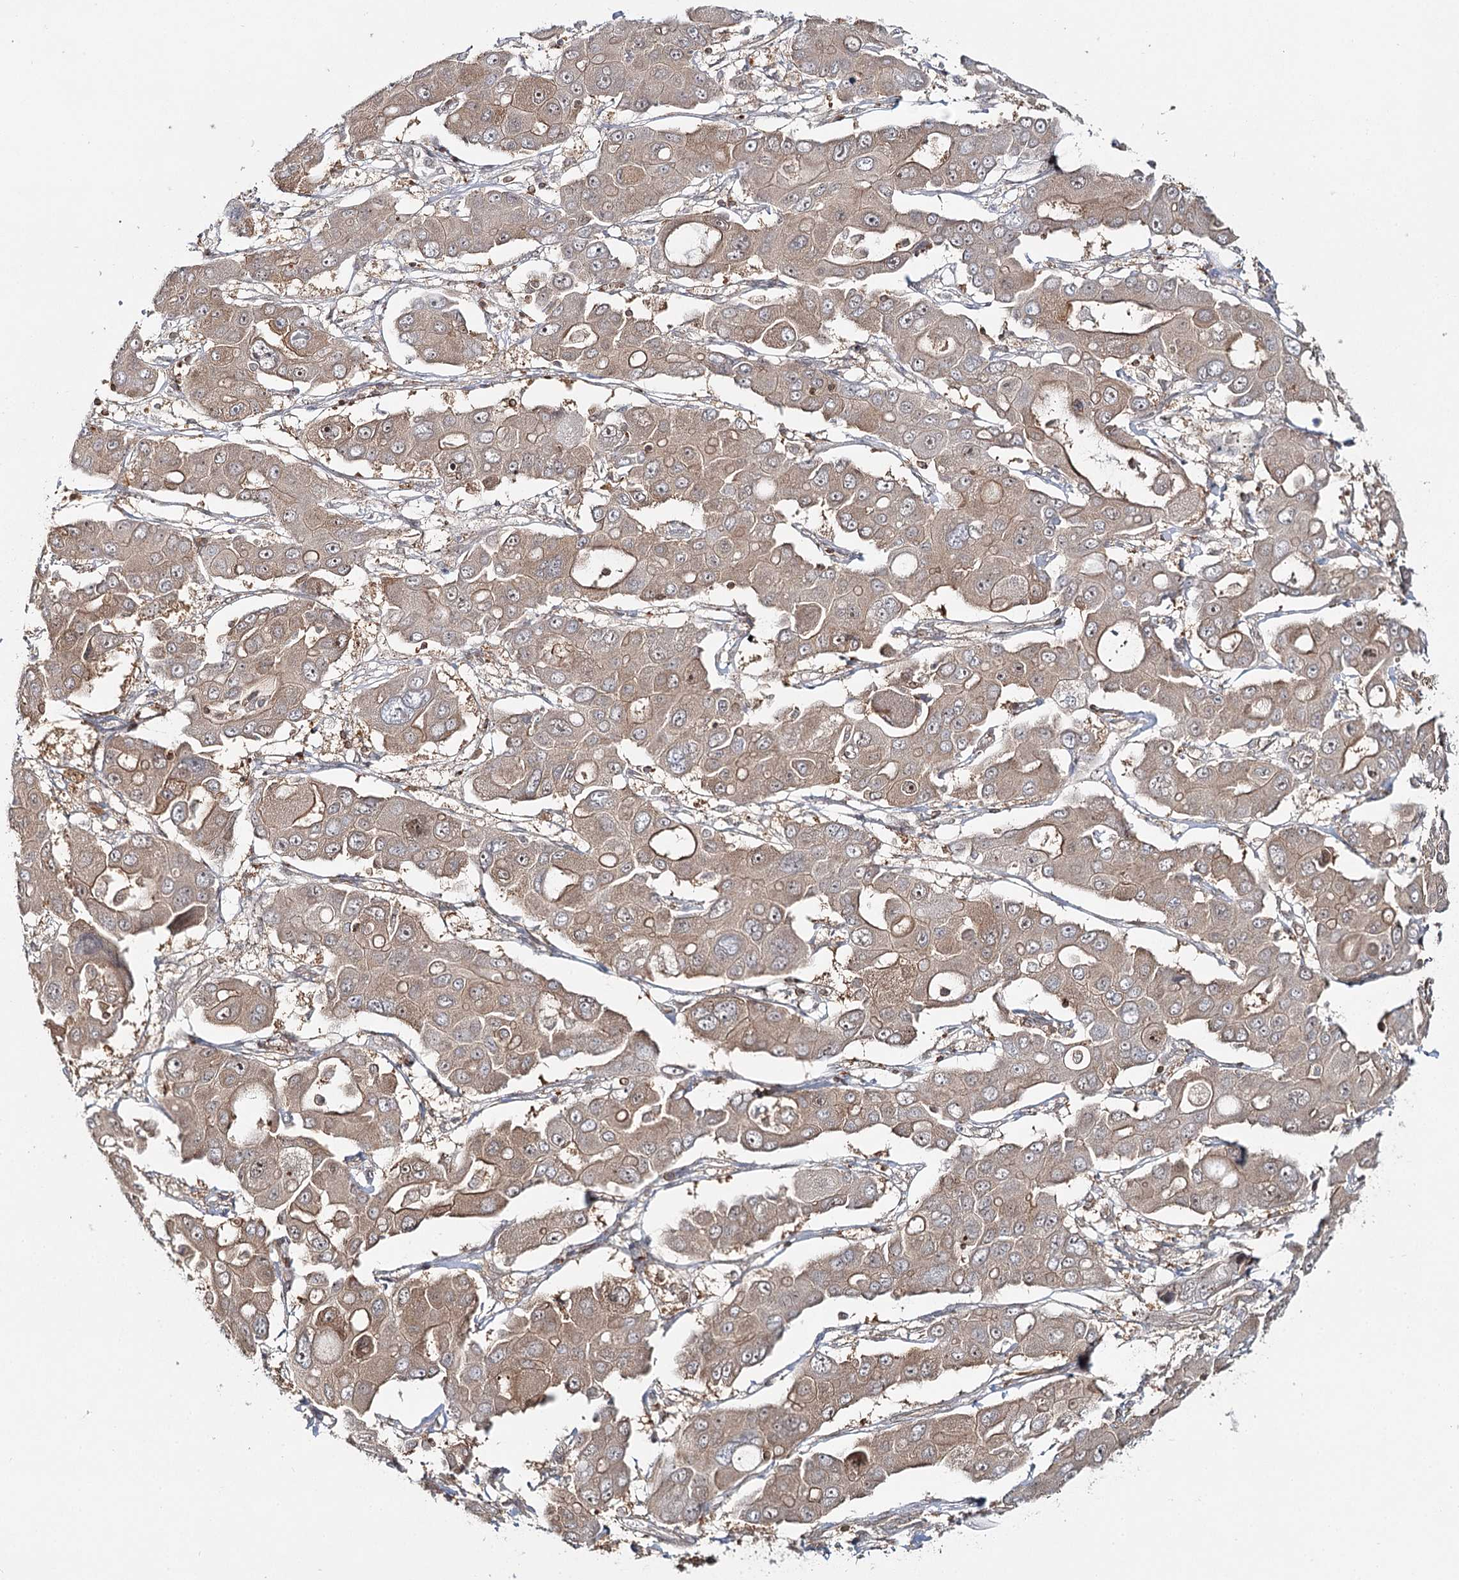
{"staining": {"intensity": "weak", "quantity": ">75%", "location": "cytoplasmic/membranous"}, "tissue": "liver cancer", "cell_type": "Tumor cells", "image_type": "cancer", "snomed": [{"axis": "morphology", "description": "Cholangiocarcinoma"}, {"axis": "topography", "description": "Liver"}], "caption": "Protein staining exhibits weak cytoplasmic/membranous positivity in approximately >75% of tumor cells in cholangiocarcinoma (liver).", "gene": "FAM120B", "patient": {"sex": "male", "age": 67}}